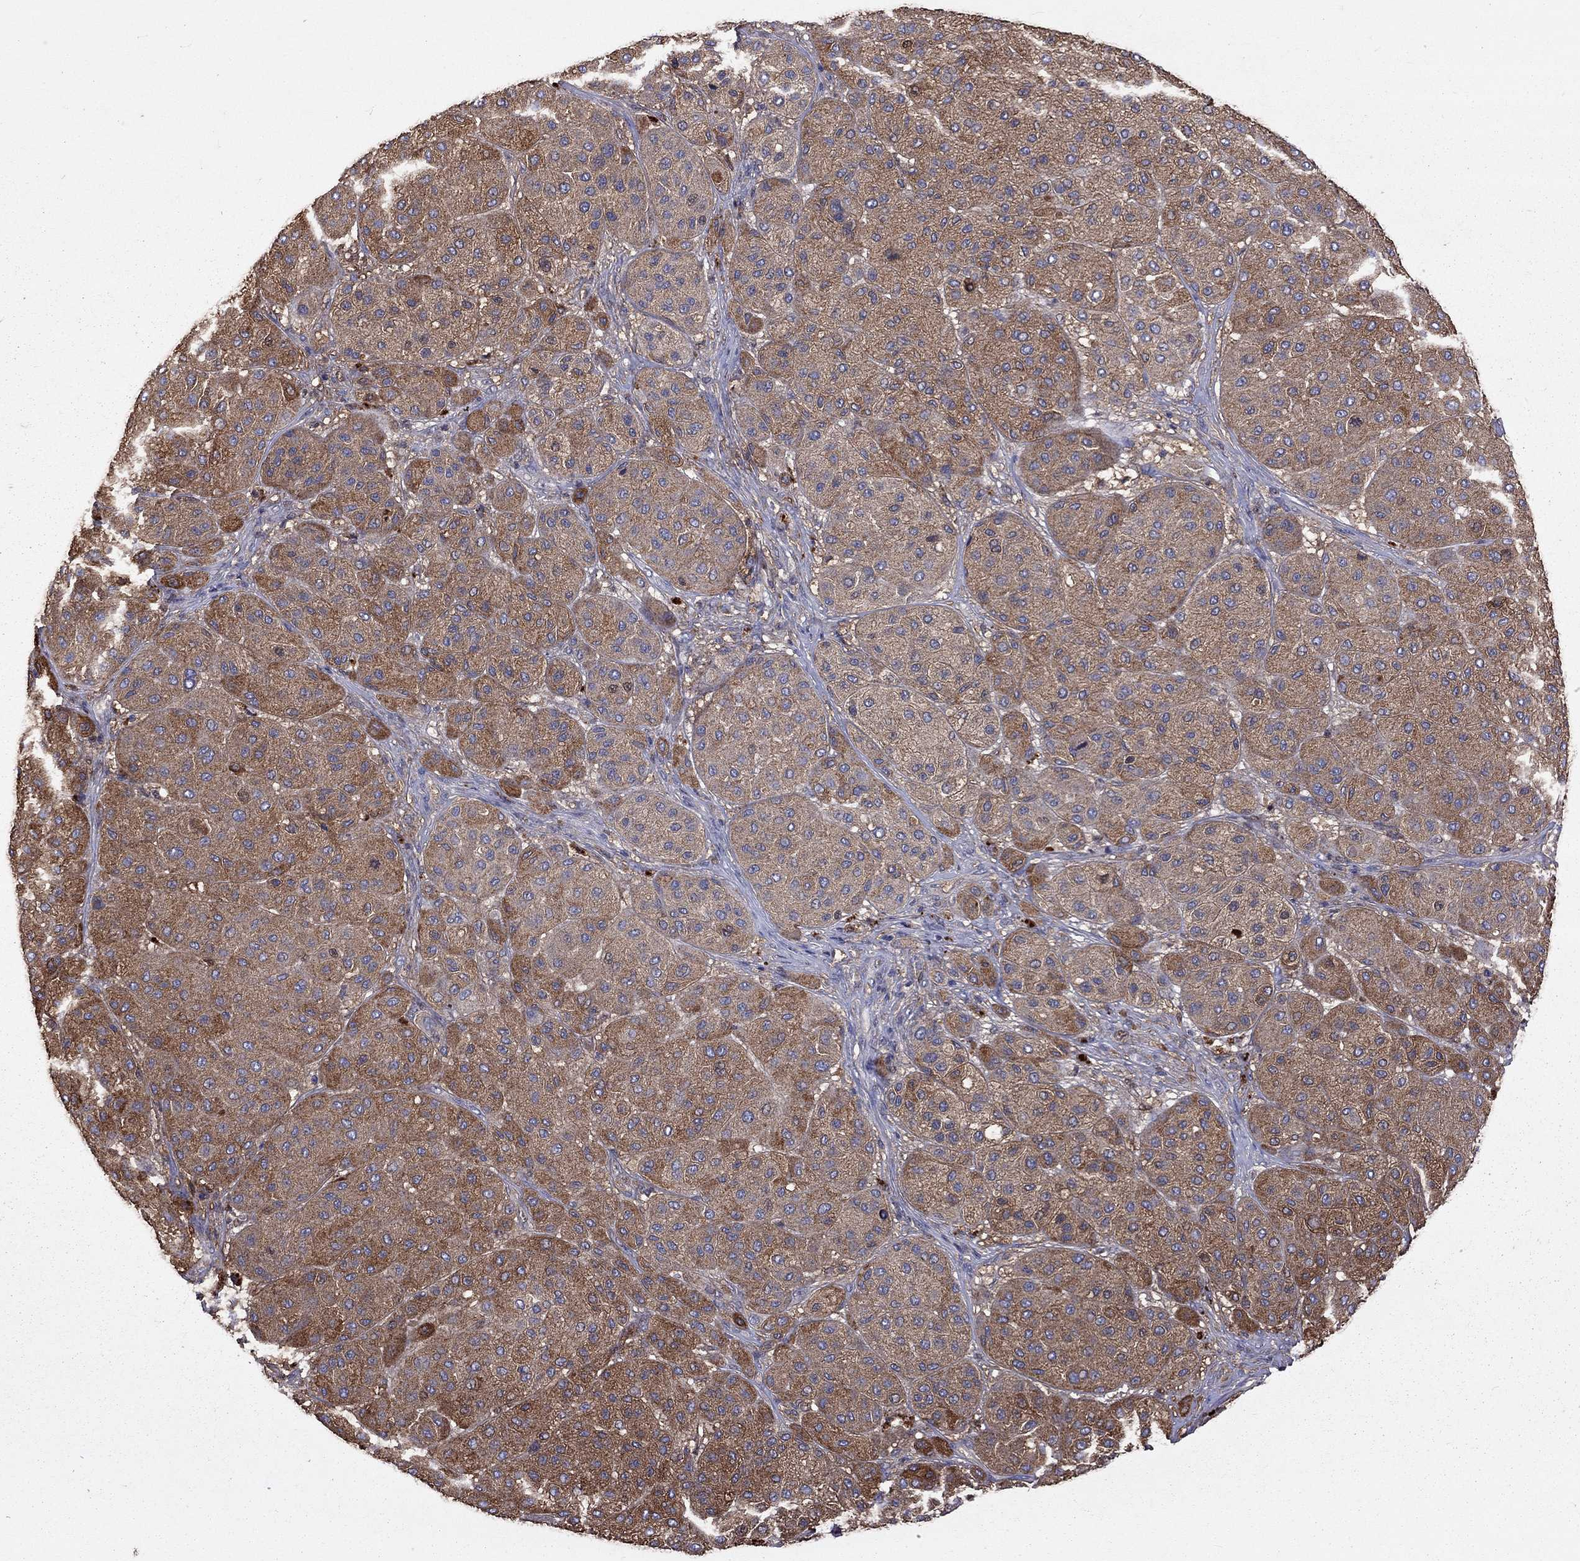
{"staining": {"intensity": "strong", "quantity": ">75%", "location": "cytoplasmic/membranous"}, "tissue": "melanoma", "cell_type": "Tumor cells", "image_type": "cancer", "snomed": [{"axis": "morphology", "description": "Malignant melanoma, Metastatic site"}, {"axis": "topography", "description": "Smooth muscle"}], "caption": "This image displays immunohistochemistry staining of human malignant melanoma (metastatic site), with high strong cytoplasmic/membranous expression in approximately >75% of tumor cells.", "gene": "SERPINA3", "patient": {"sex": "male", "age": 41}}